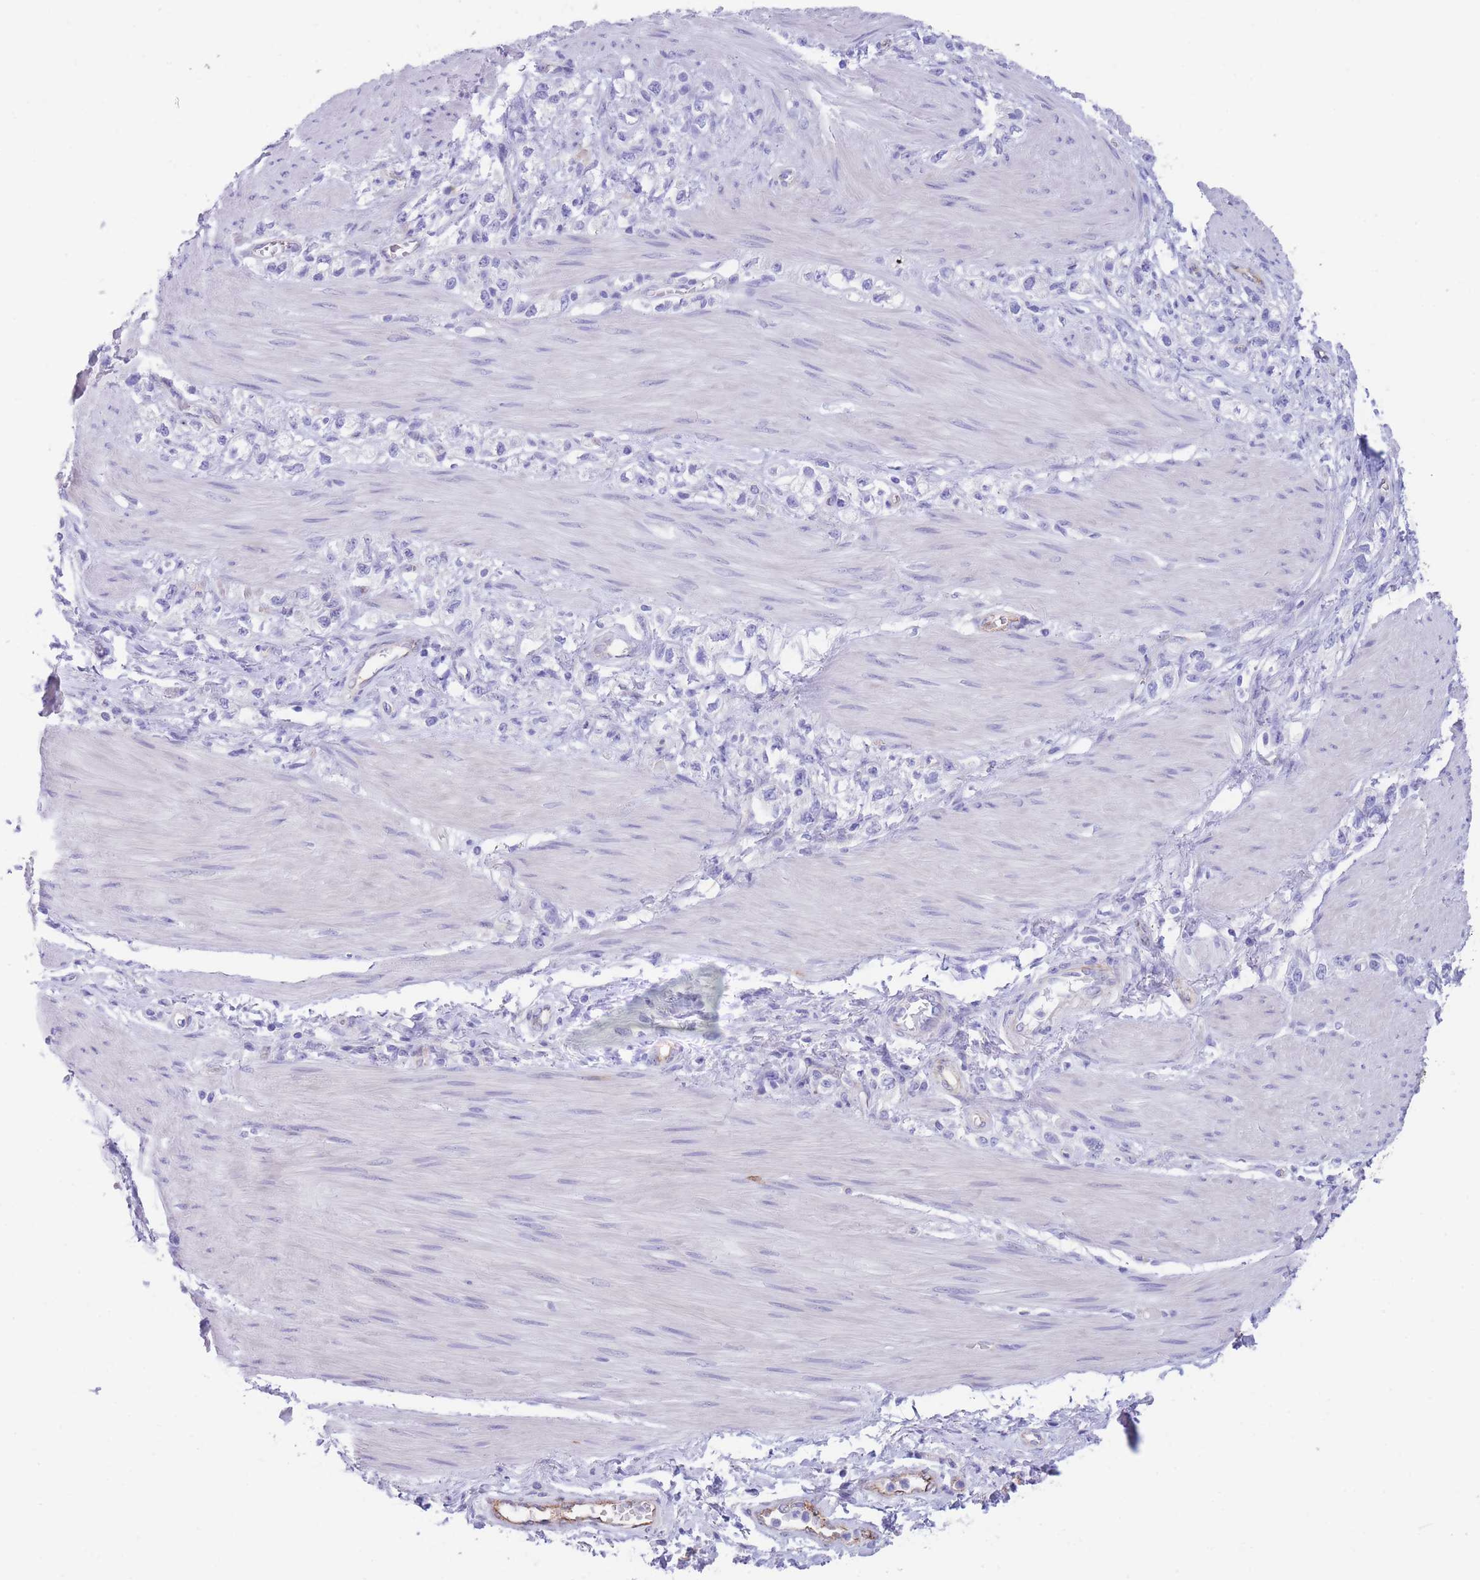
{"staining": {"intensity": "negative", "quantity": "none", "location": "none"}, "tissue": "stomach cancer", "cell_type": "Tumor cells", "image_type": "cancer", "snomed": [{"axis": "morphology", "description": "Adenocarcinoma, NOS"}, {"axis": "topography", "description": "Stomach"}], "caption": "The micrograph shows no staining of tumor cells in stomach cancer (adenocarcinoma).", "gene": "DET1", "patient": {"sex": "female", "age": 65}}